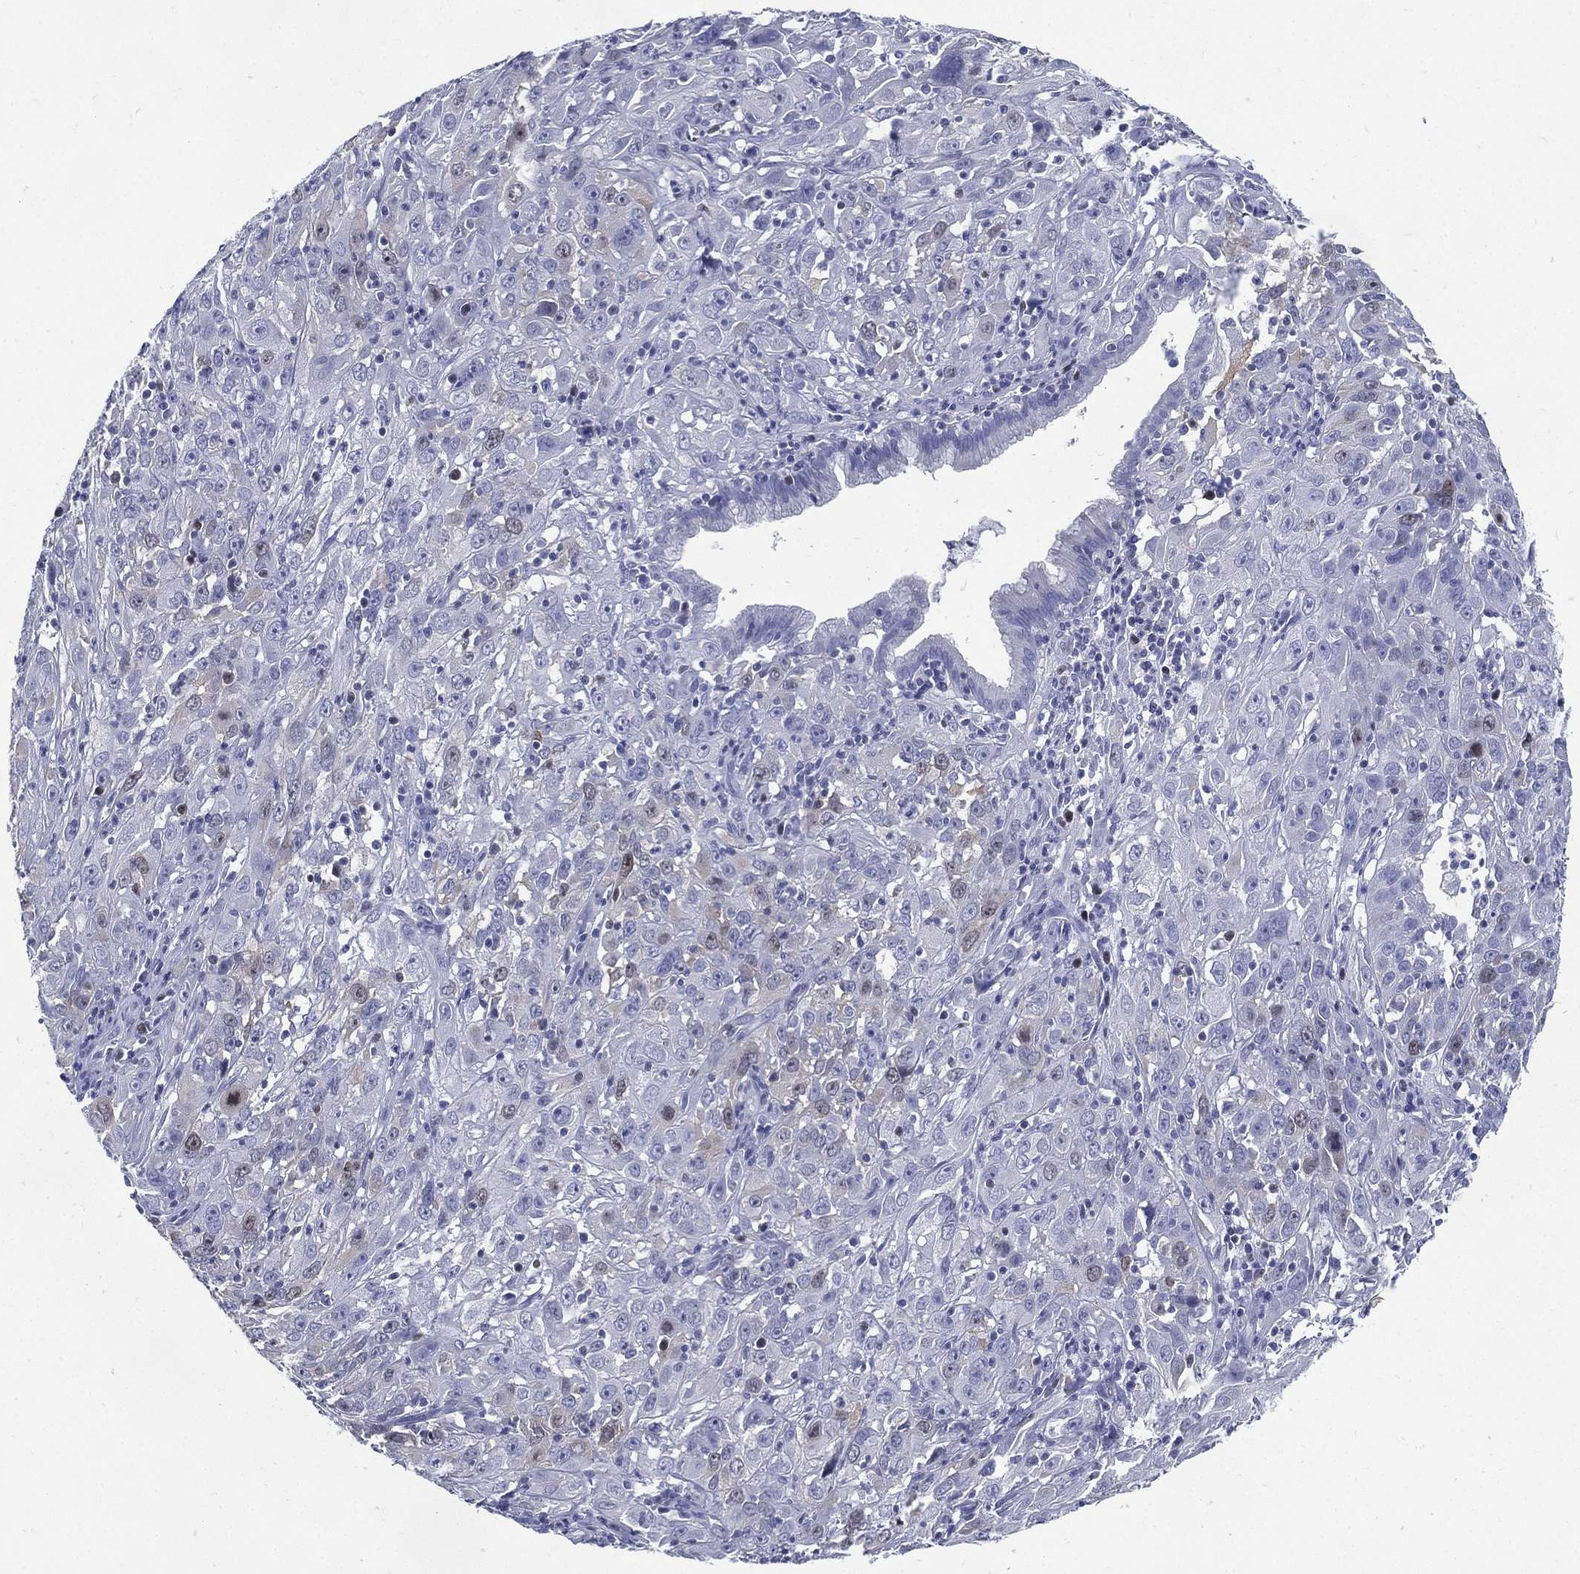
{"staining": {"intensity": "negative", "quantity": "none", "location": "none"}, "tissue": "cervical cancer", "cell_type": "Tumor cells", "image_type": "cancer", "snomed": [{"axis": "morphology", "description": "Squamous cell carcinoma, NOS"}, {"axis": "topography", "description": "Cervix"}], "caption": "There is no significant positivity in tumor cells of squamous cell carcinoma (cervical).", "gene": "KIF2C", "patient": {"sex": "female", "age": 32}}